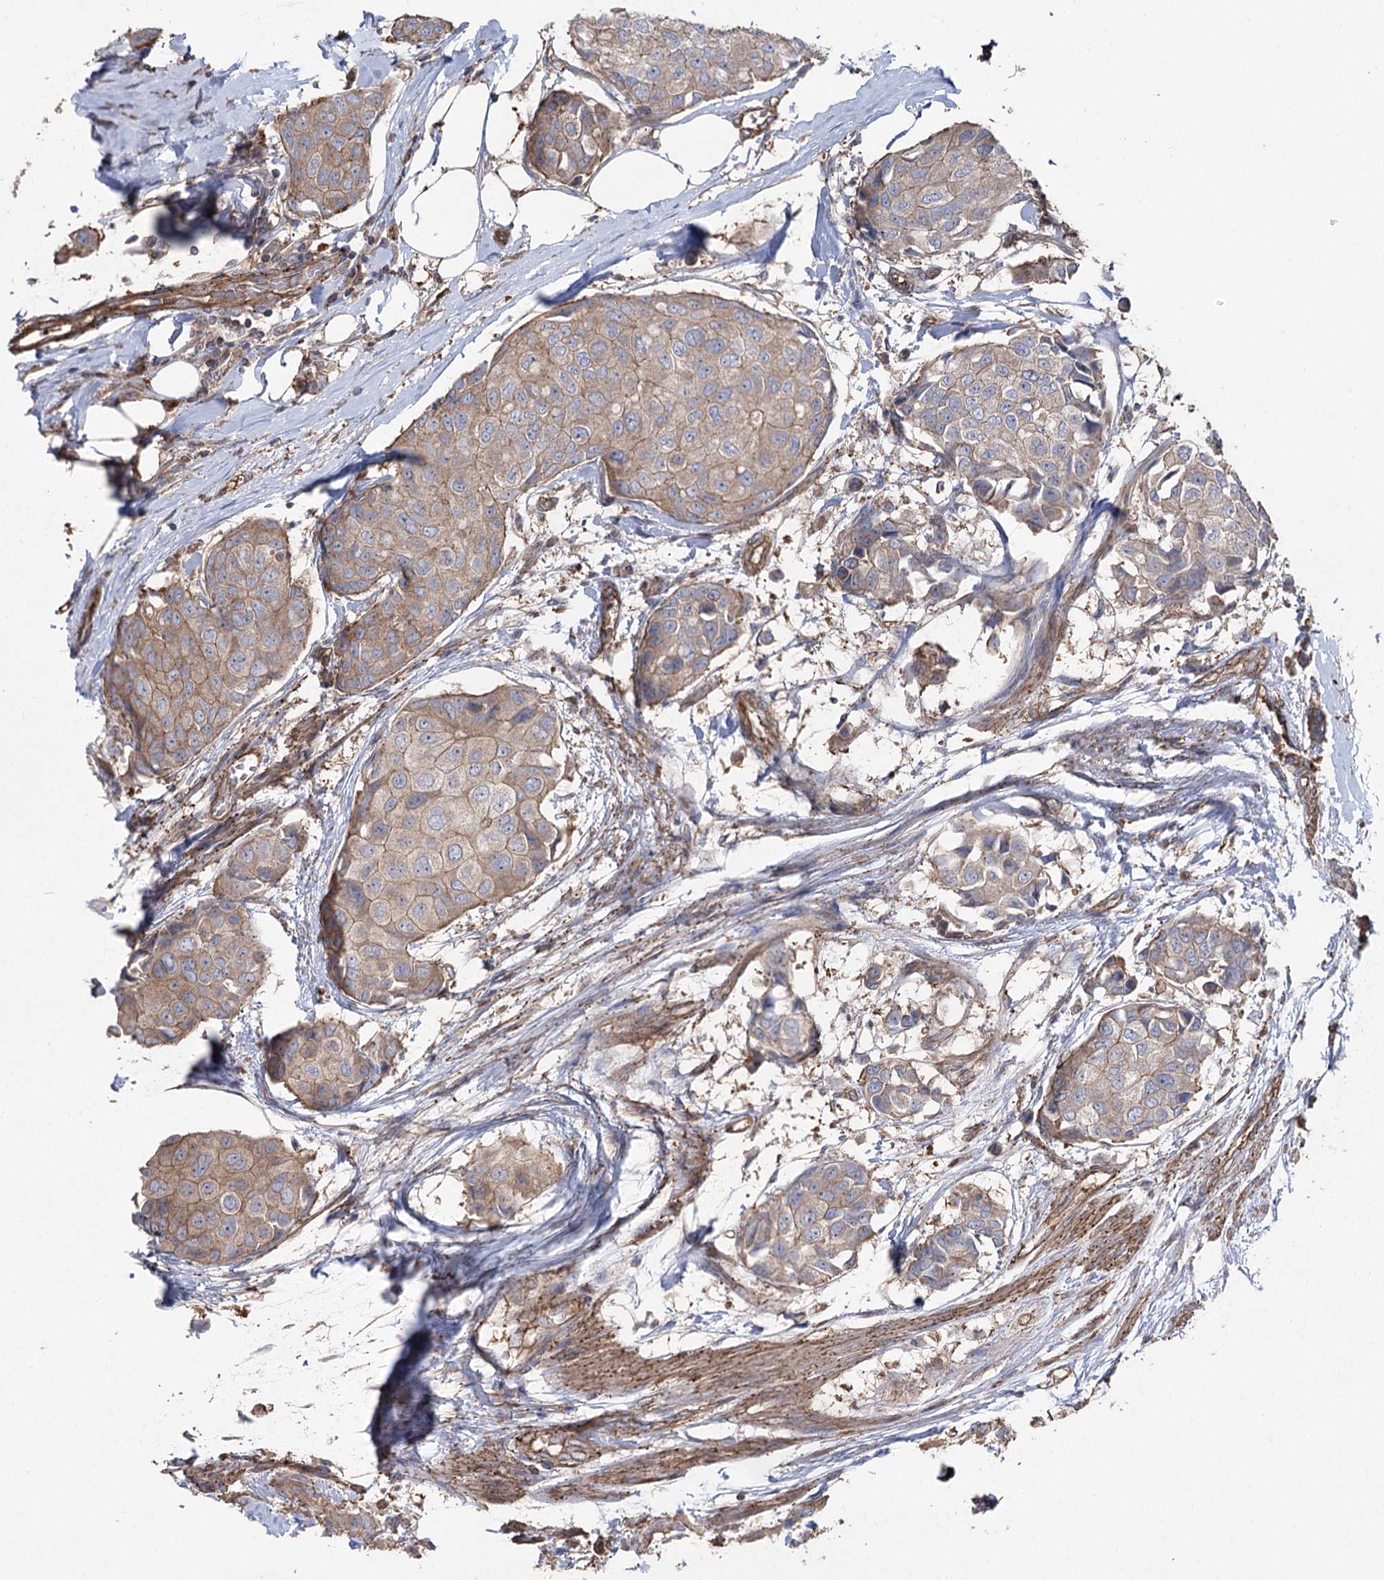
{"staining": {"intensity": "weak", "quantity": ">75%", "location": "cytoplasmic/membranous"}, "tissue": "breast cancer", "cell_type": "Tumor cells", "image_type": "cancer", "snomed": [{"axis": "morphology", "description": "Duct carcinoma"}, {"axis": "topography", "description": "Breast"}], "caption": "Immunohistochemical staining of human invasive ductal carcinoma (breast) reveals weak cytoplasmic/membranous protein expression in about >75% of tumor cells.", "gene": "LARS2", "patient": {"sex": "female", "age": 80}}